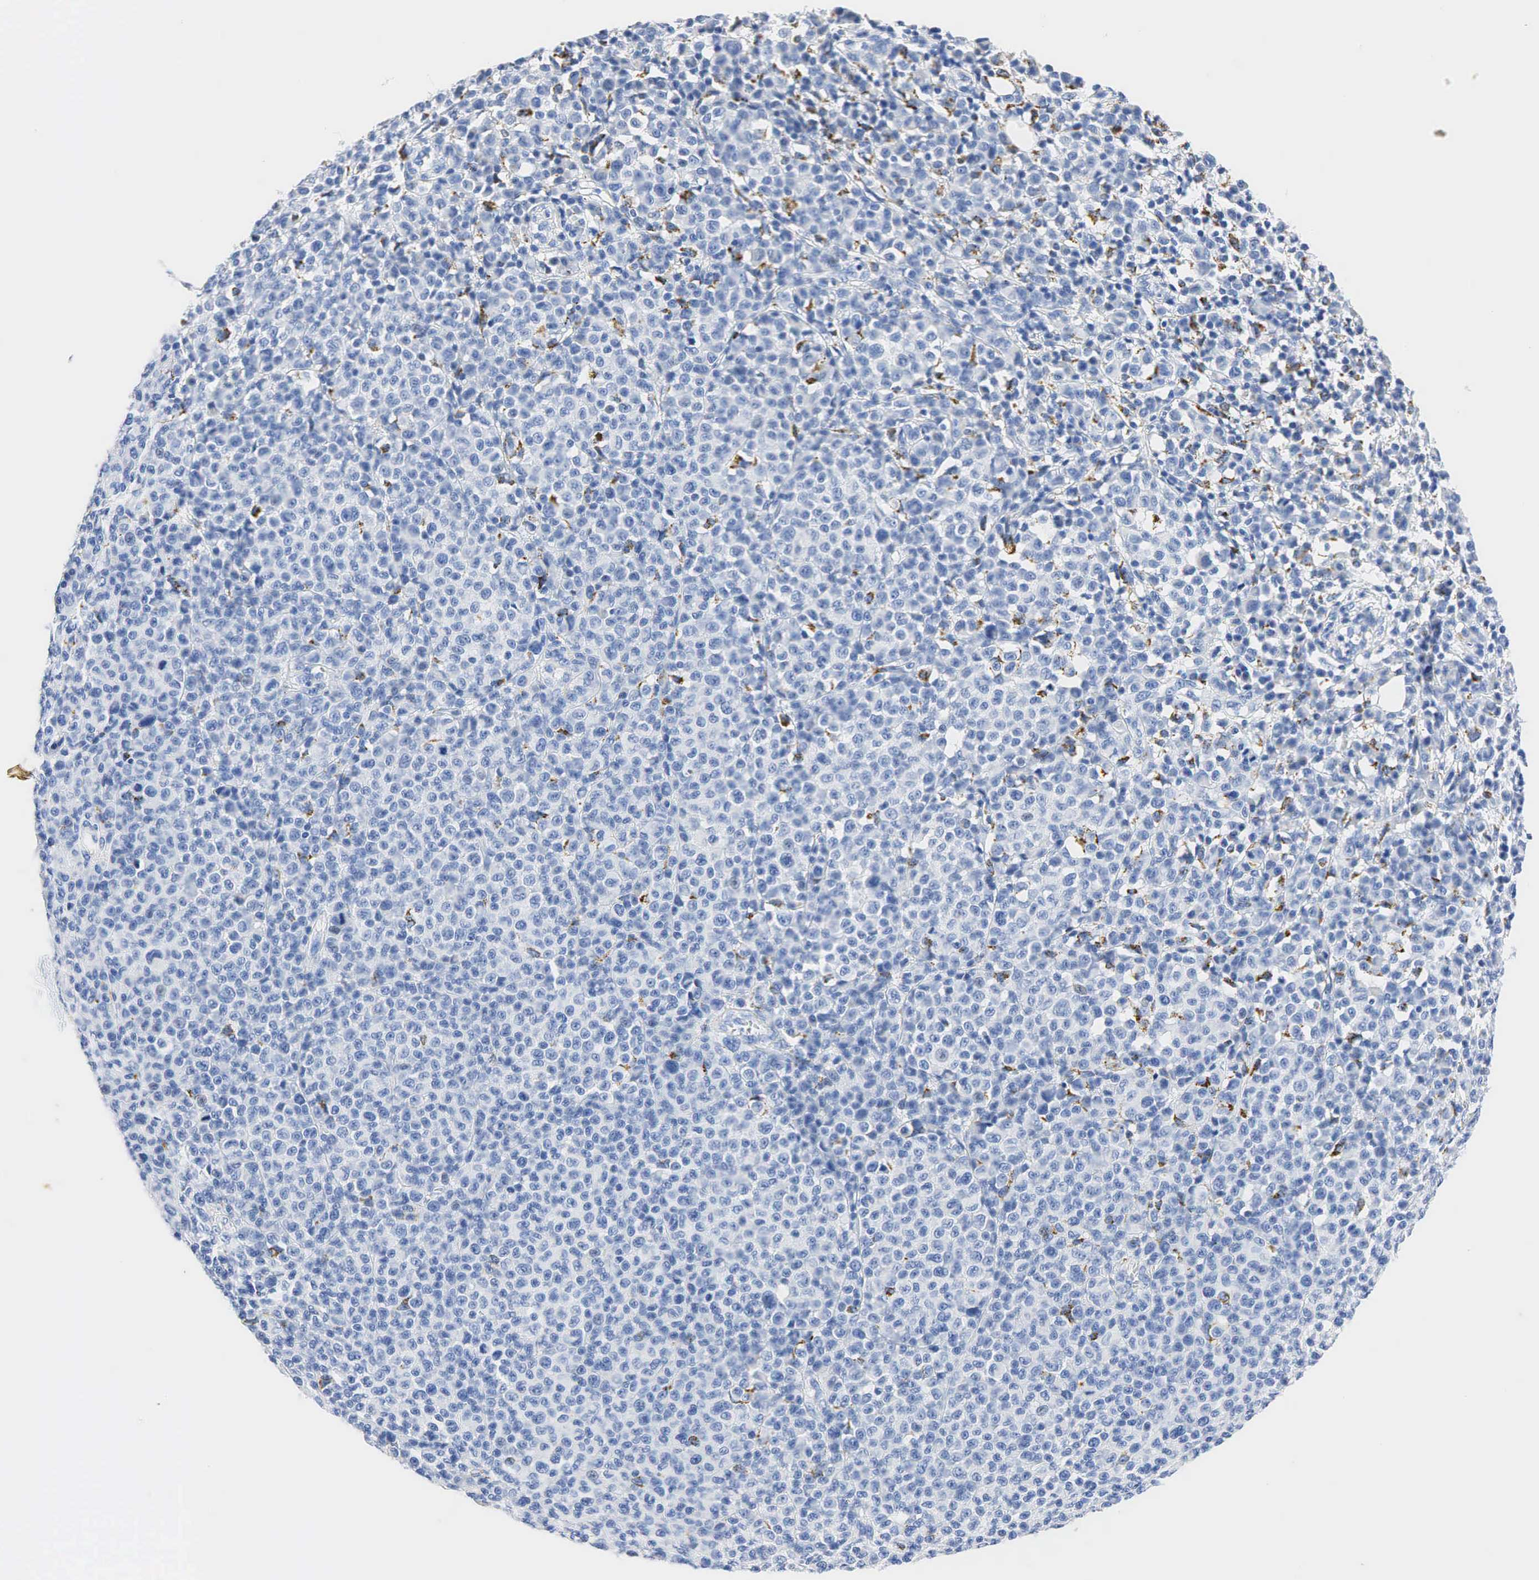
{"staining": {"intensity": "weak", "quantity": "<25%", "location": "cytoplasmic/membranous"}, "tissue": "melanoma", "cell_type": "Tumor cells", "image_type": "cancer", "snomed": [{"axis": "morphology", "description": "Malignant melanoma, Metastatic site"}, {"axis": "topography", "description": "Skin"}], "caption": "Immunohistochemistry photomicrograph of neoplastic tissue: human malignant melanoma (metastatic site) stained with DAB demonstrates no significant protein positivity in tumor cells. (Brightfield microscopy of DAB (3,3'-diaminobenzidine) immunohistochemistry at high magnification).", "gene": "SYP", "patient": {"sex": "male", "age": 32}}